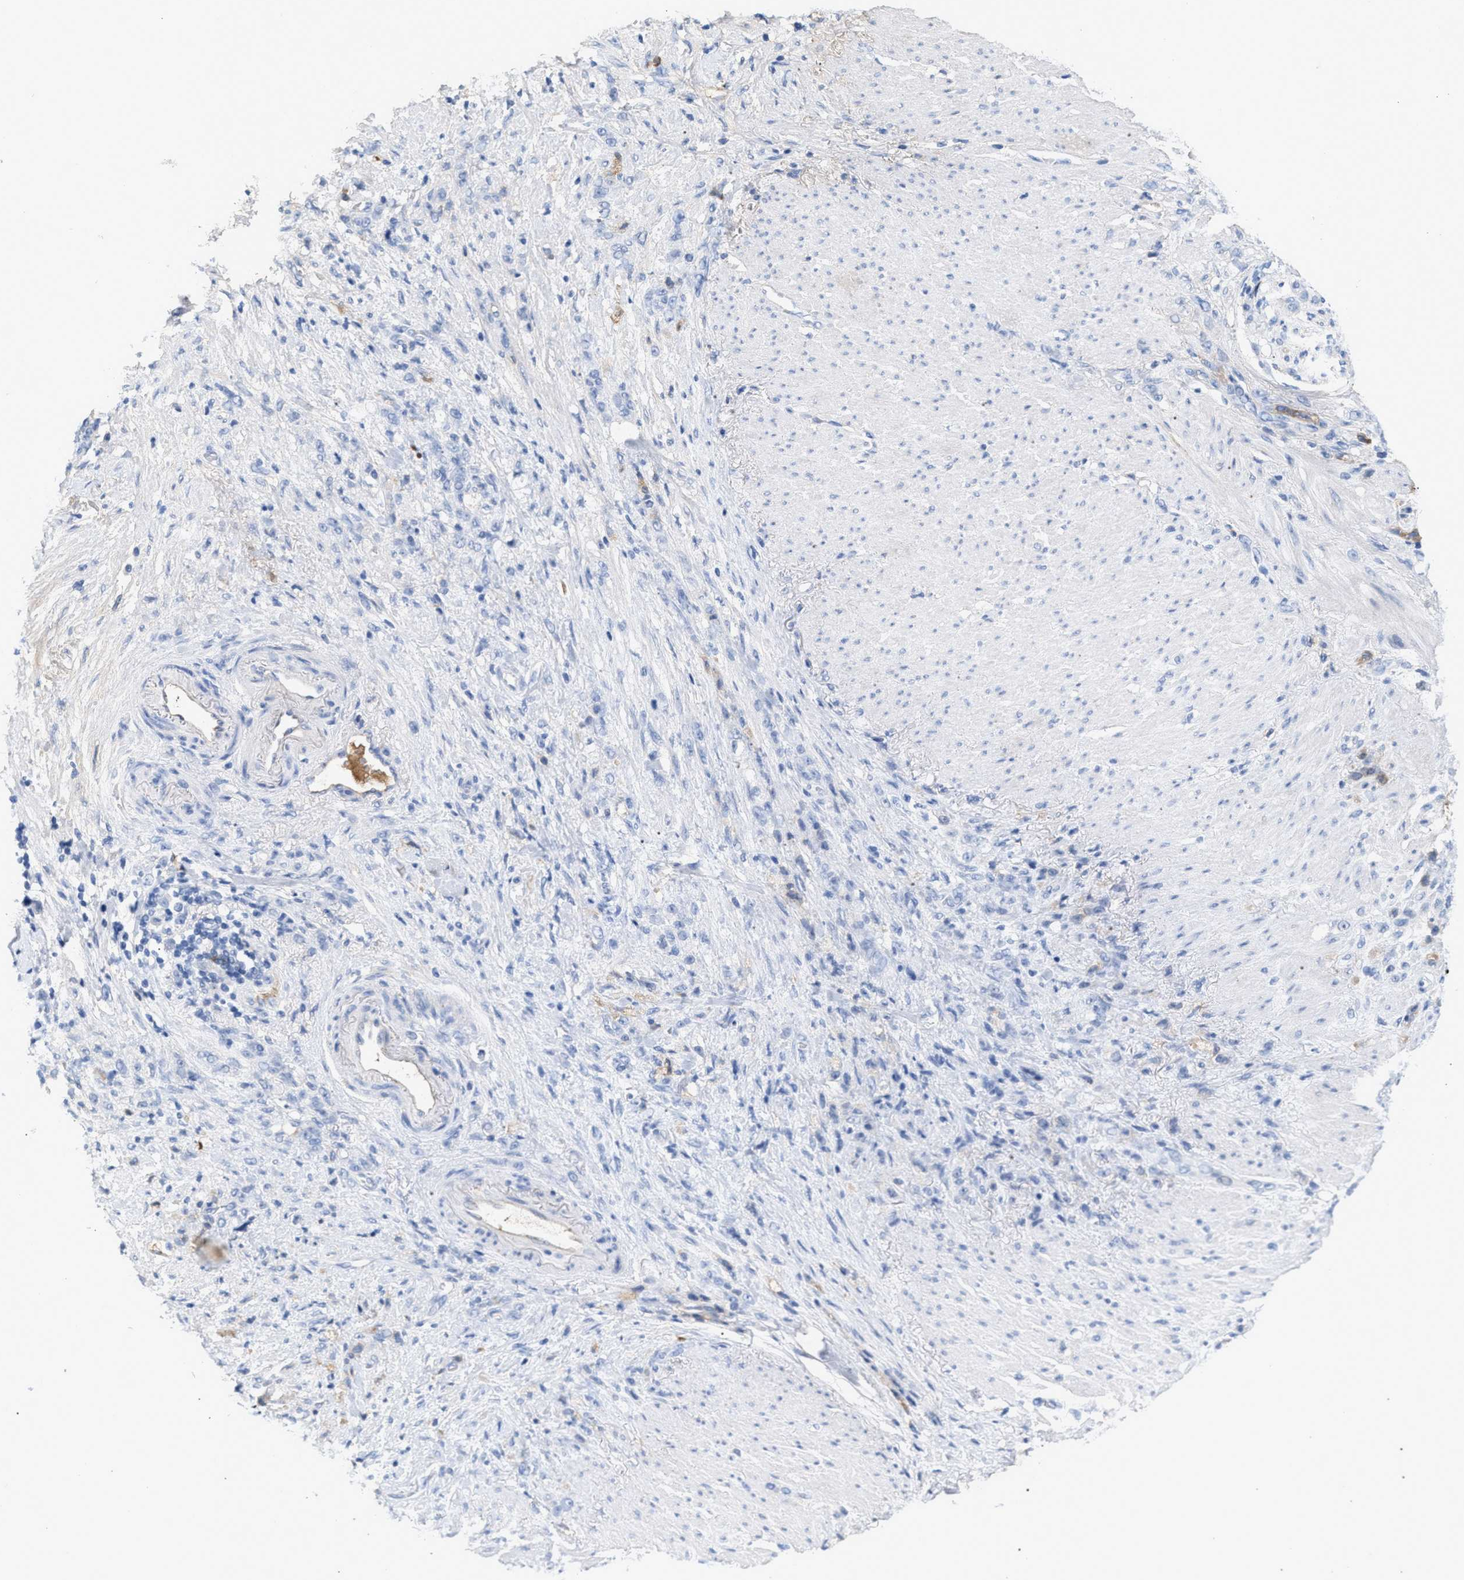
{"staining": {"intensity": "negative", "quantity": "none", "location": "none"}, "tissue": "stomach cancer", "cell_type": "Tumor cells", "image_type": "cancer", "snomed": [{"axis": "morphology", "description": "Adenocarcinoma, NOS"}, {"axis": "topography", "description": "Stomach"}], "caption": "Histopathology image shows no significant protein staining in tumor cells of stomach adenocarcinoma. (Brightfield microscopy of DAB (3,3'-diaminobenzidine) immunohistochemistry at high magnification).", "gene": "APOH", "patient": {"sex": "male", "age": 82}}